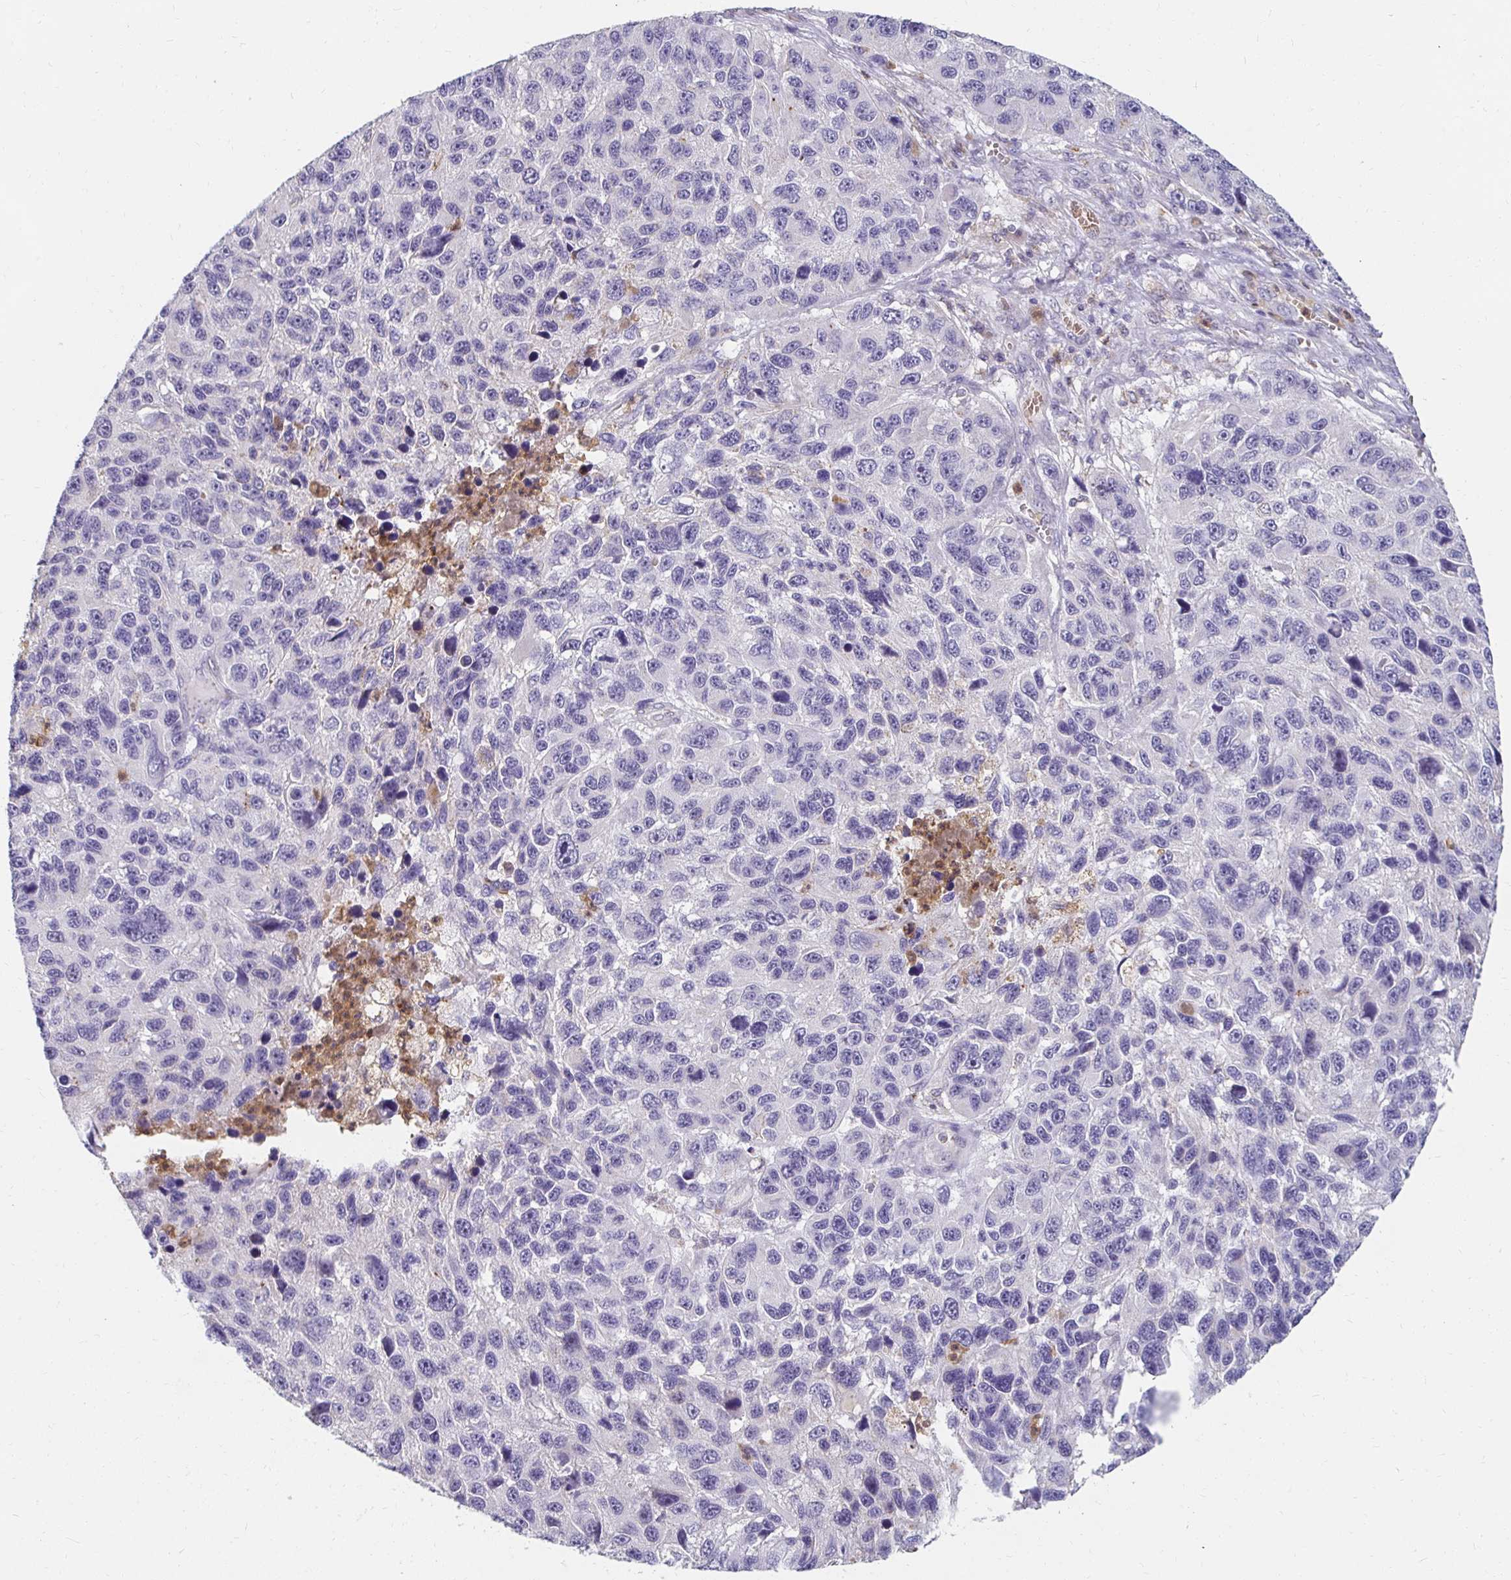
{"staining": {"intensity": "negative", "quantity": "none", "location": "none"}, "tissue": "melanoma", "cell_type": "Tumor cells", "image_type": "cancer", "snomed": [{"axis": "morphology", "description": "Malignant melanoma, NOS"}, {"axis": "topography", "description": "Skin"}], "caption": "Photomicrograph shows no protein expression in tumor cells of malignant melanoma tissue.", "gene": "GK2", "patient": {"sex": "male", "age": 53}}